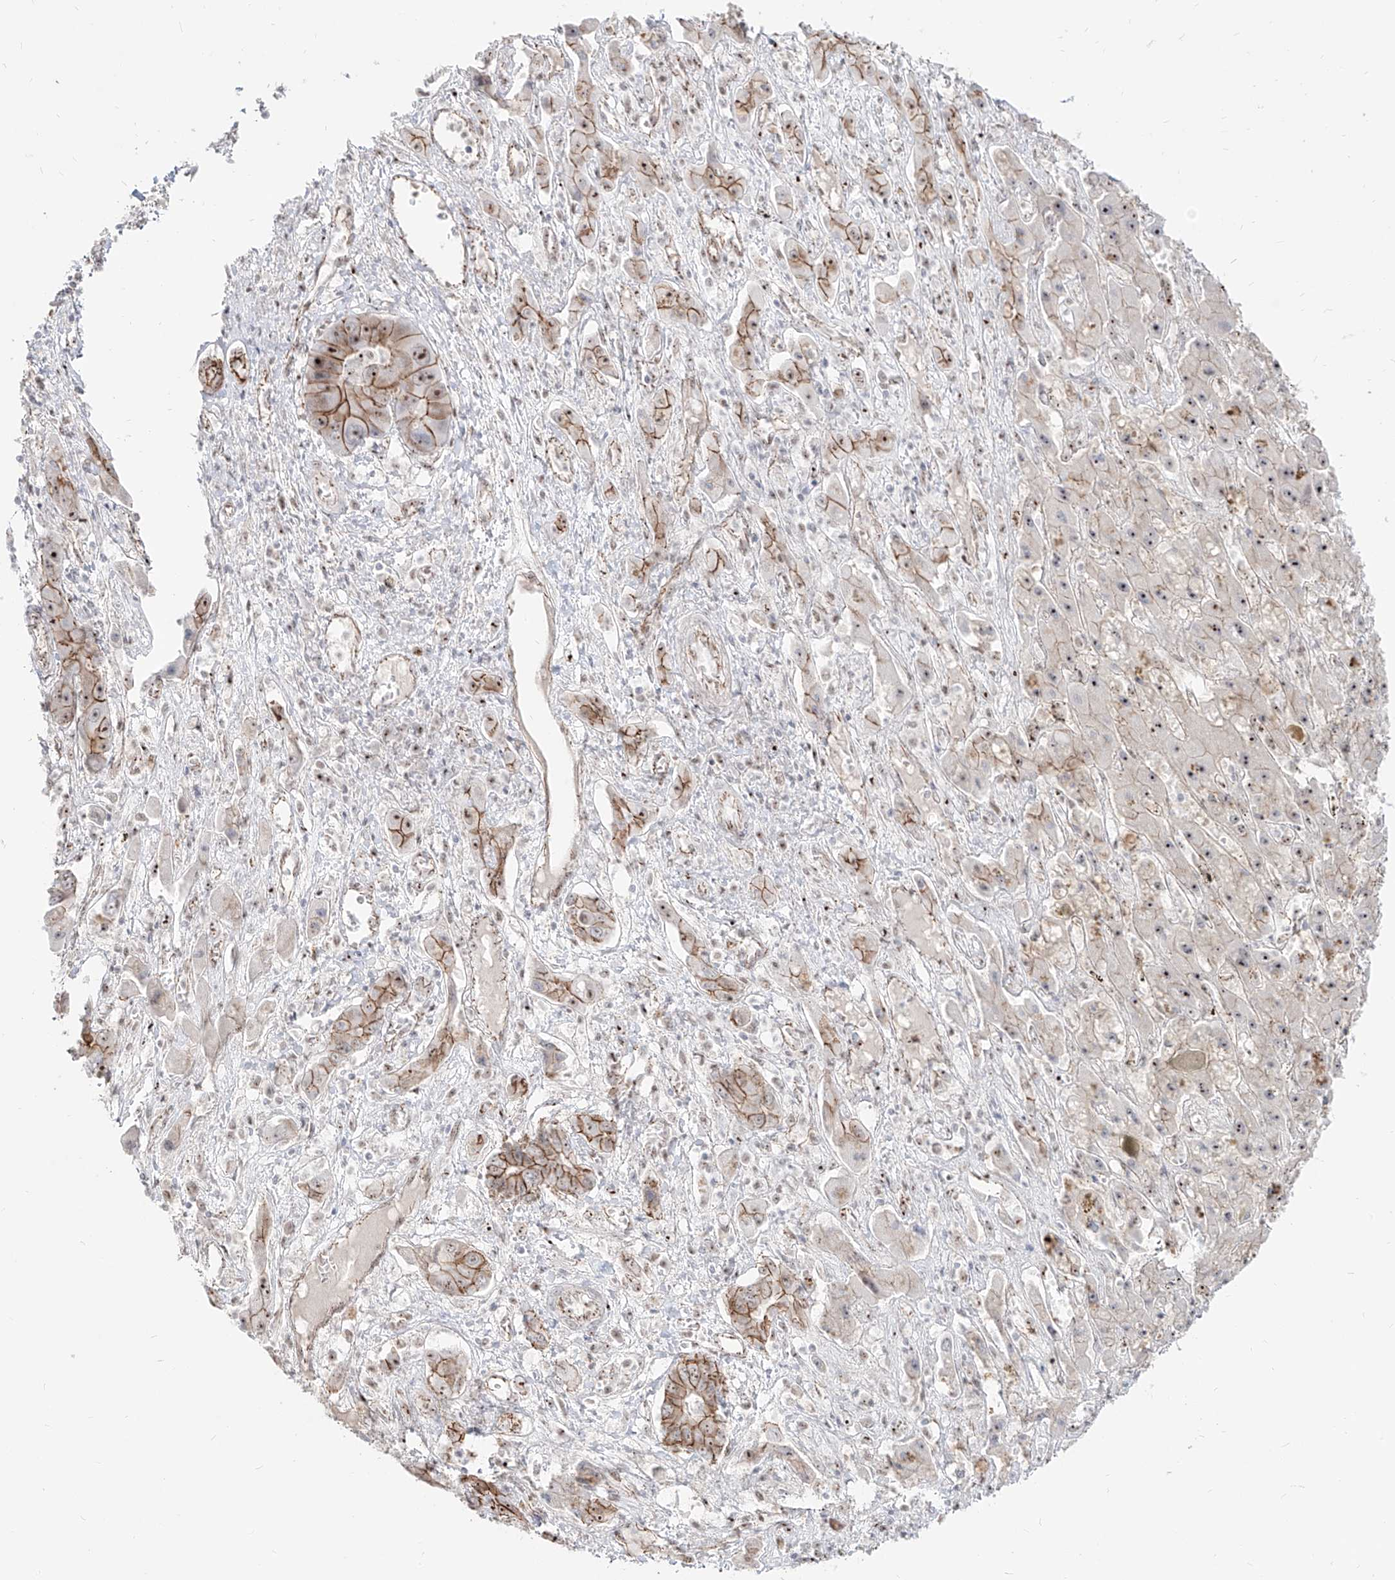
{"staining": {"intensity": "strong", "quantity": "25%-75%", "location": "cytoplasmic/membranous,nuclear"}, "tissue": "liver cancer", "cell_type": "Tumor cells", "image_type": "cancer", "snomed": [{"axis": "morphology", "description": "Cholangiocarcinoma"}, {"axis": "topography", "description": "Liver"}], "caption": "Protein staining of liver cancer tissue displays strong cytoplasmic/membranous and nuclear positivity in approximately 25%-75% of tumor cells. The protein is shown in brown color, while the nuclei are stained blue.", "gene": "ZNF710", "patient": {"sex": "male", "age": 67}}